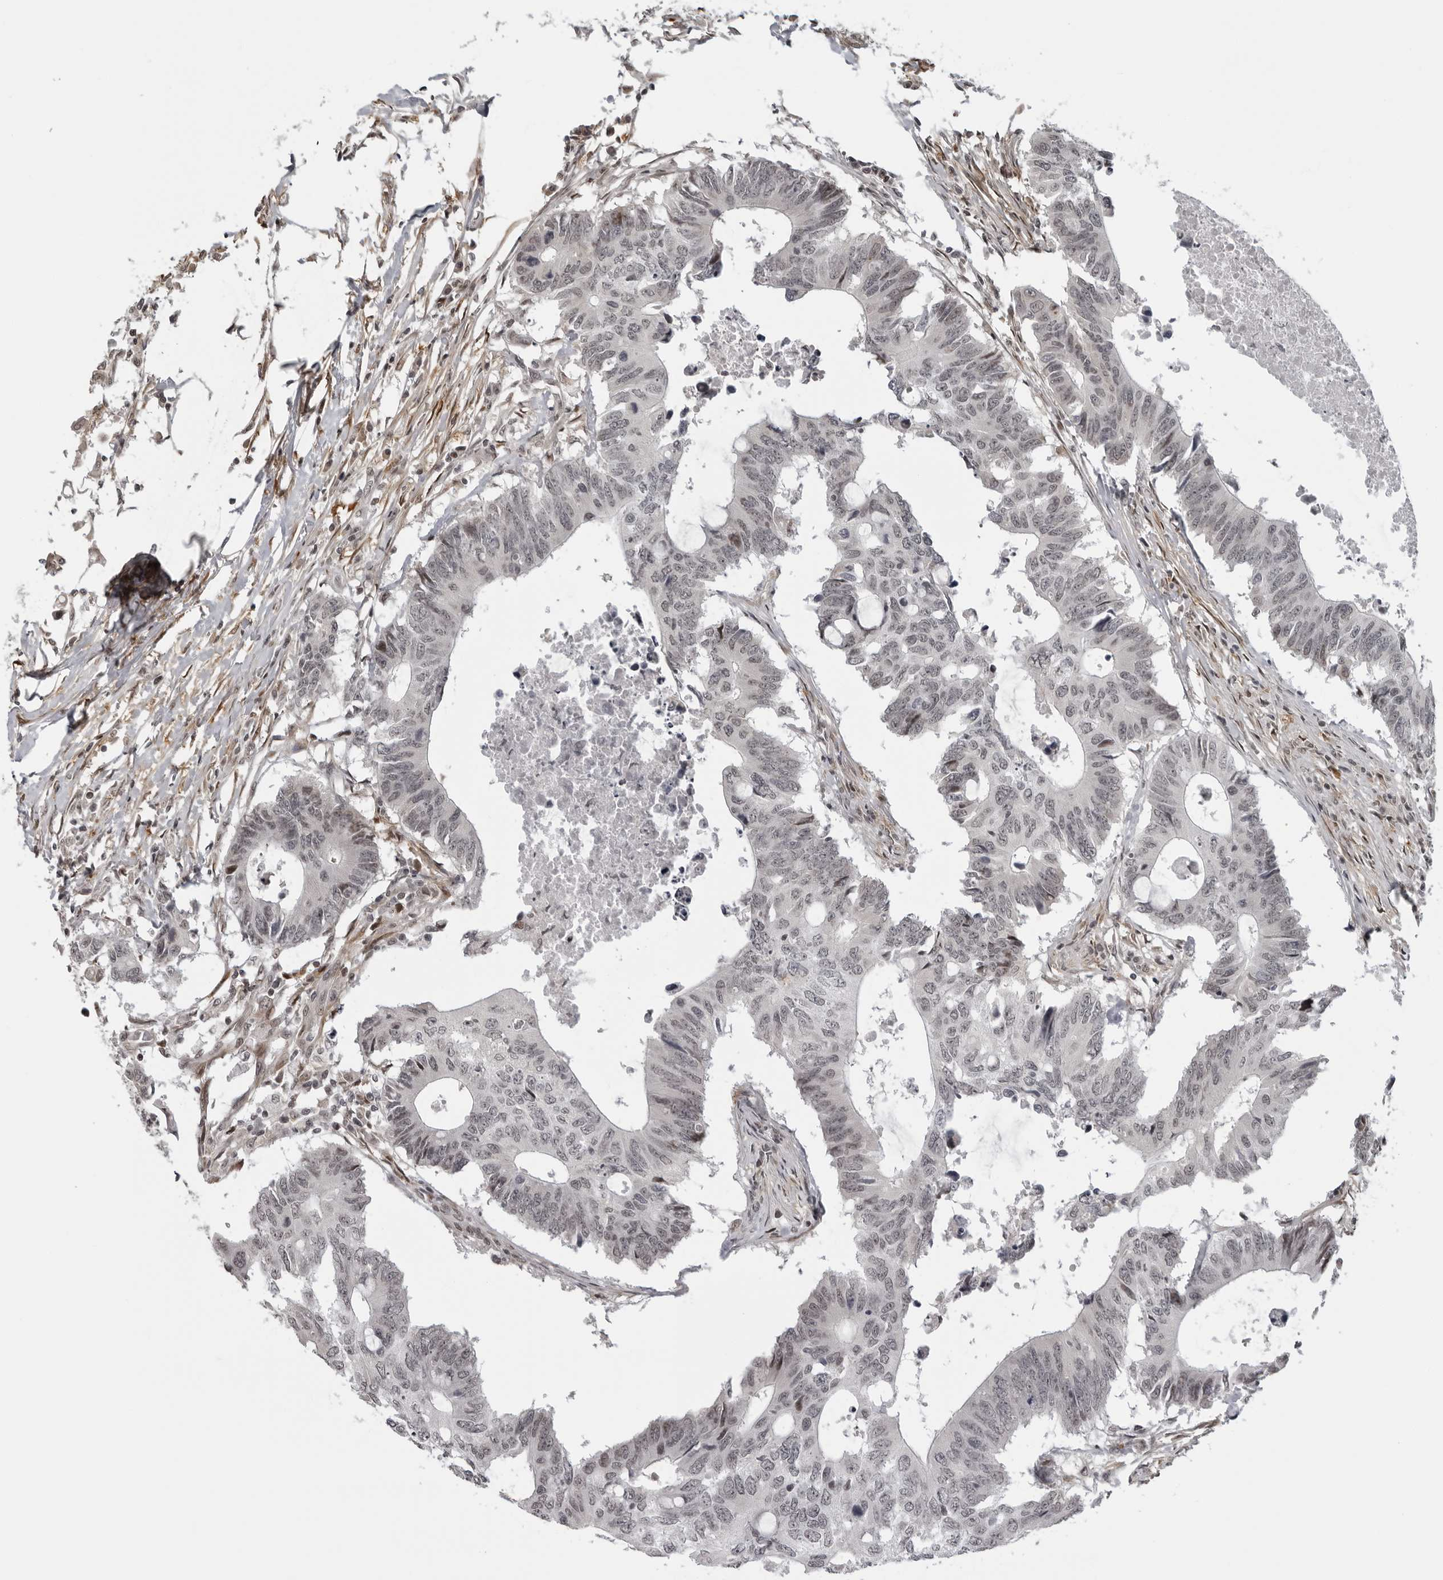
{"staining": {"intensity": "weak", "quantity": "<25%", "location": "nuclear"}, "tissue": "colorectal cancer", "cell_type": "Tumor cells", "image_type": "cancer", "snomed": [{"axis": "morphology", "description": "Adenocarcinoma, NOS"}, {"axis": "topography", "description": "Colon"}], "caption": "This is an immunohistochemistry (IHC) micrograph of colorectal cancer. There is no positivity in tumor cells.", "gene": "MAF", "patient": {"sex": "male", "age": 71}}